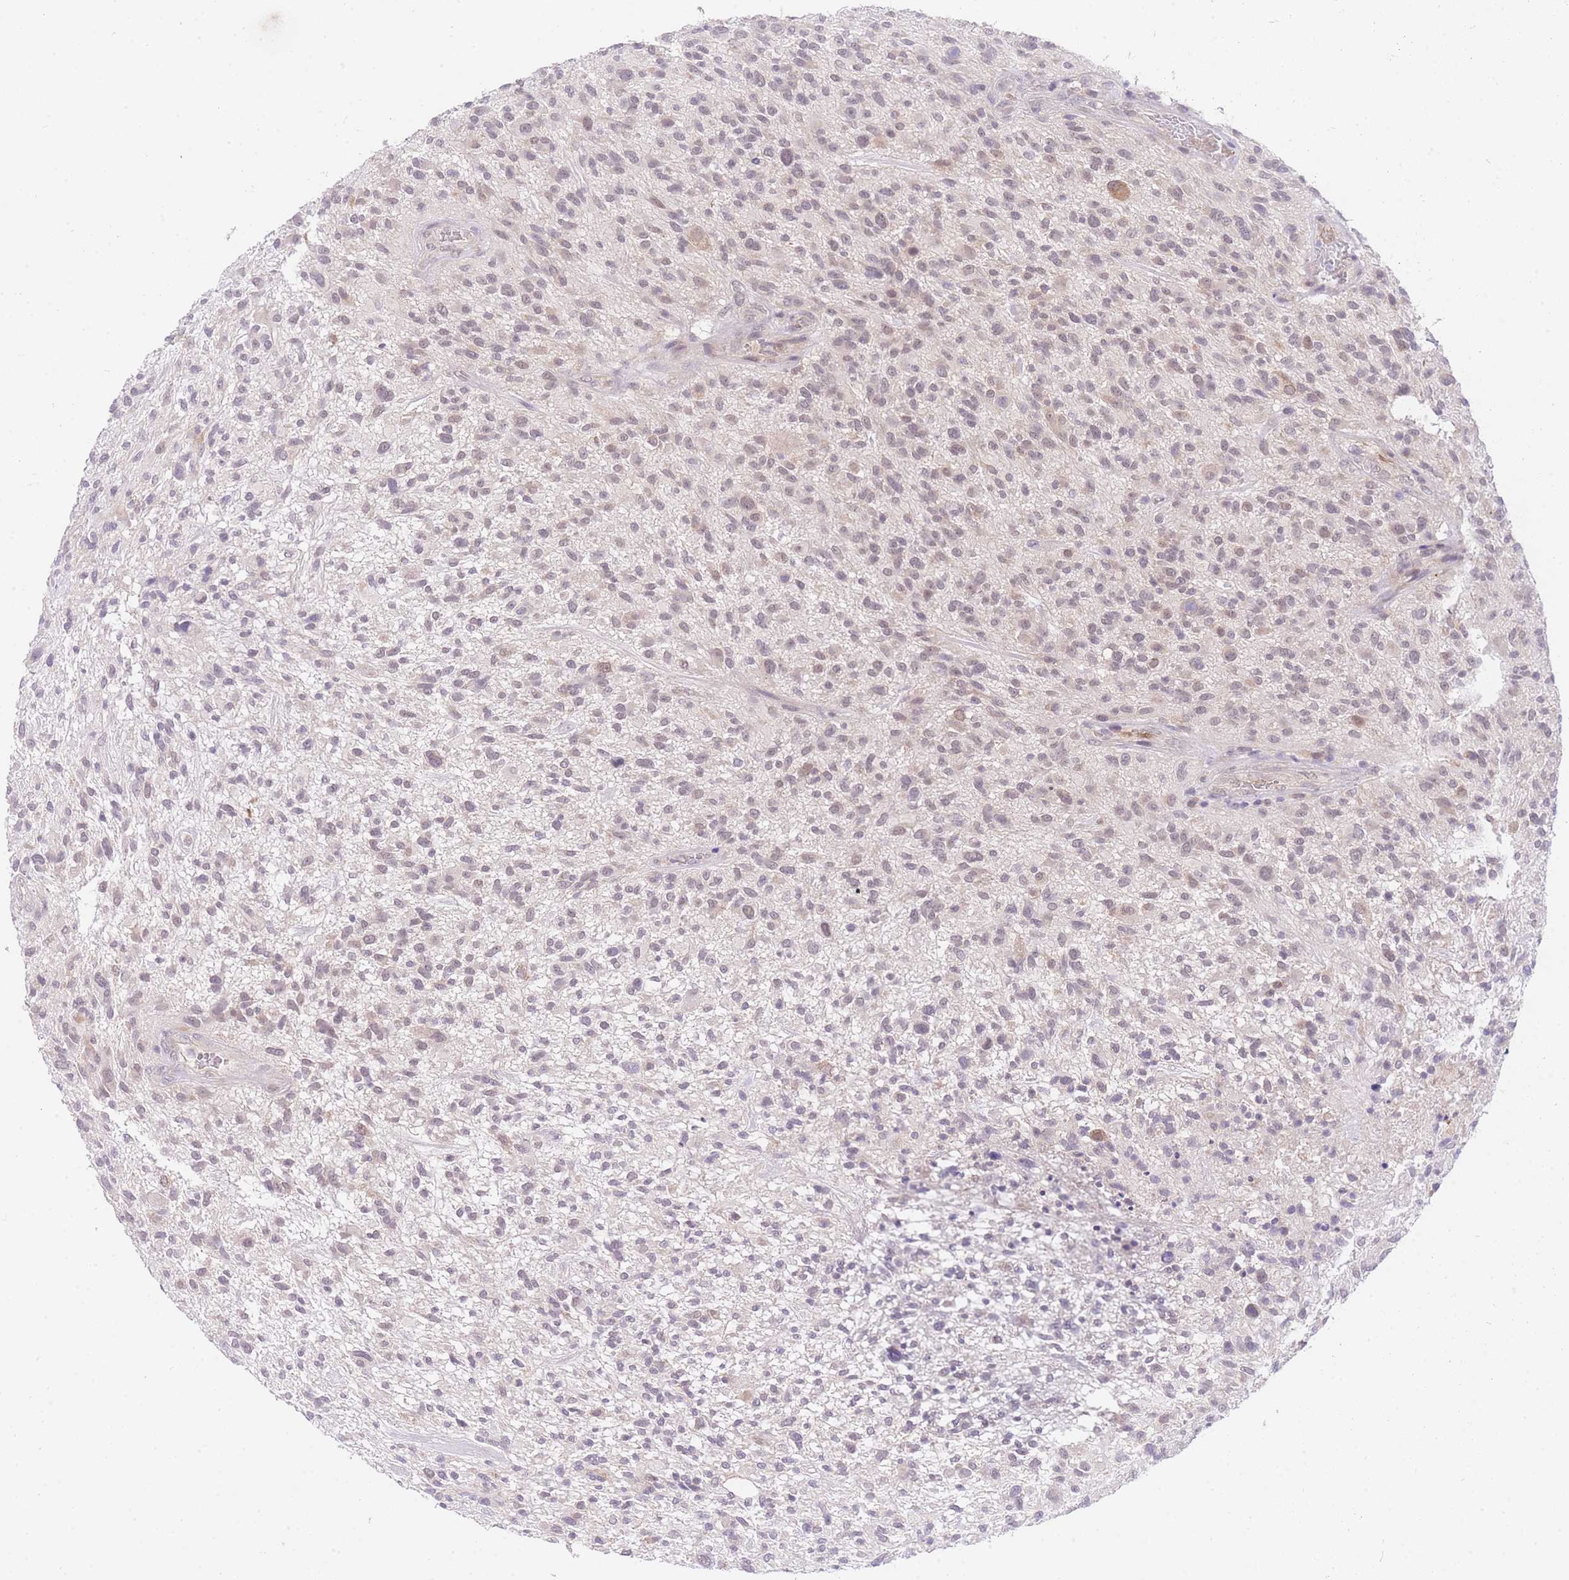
{"staining": {"intensity": "weak", "quantity": "25%-75%", "location": "nuclear"}, "tissue": "glioma", "cell_type": "Tumor cells", "image_type": "cancer", "snomed": [{"axis": "morphology", "description": "Glioma, malignant, High grade"}, {"axis": "topography", "description": "Brain"}], "caption": "DAB immunohistochemical staining of glioma shows weak nuclear protein positivity in approximately 25%-75% of tumor cells.", "gene": "SLC25A33", "patient": {"sex": "male", "age": 47}}